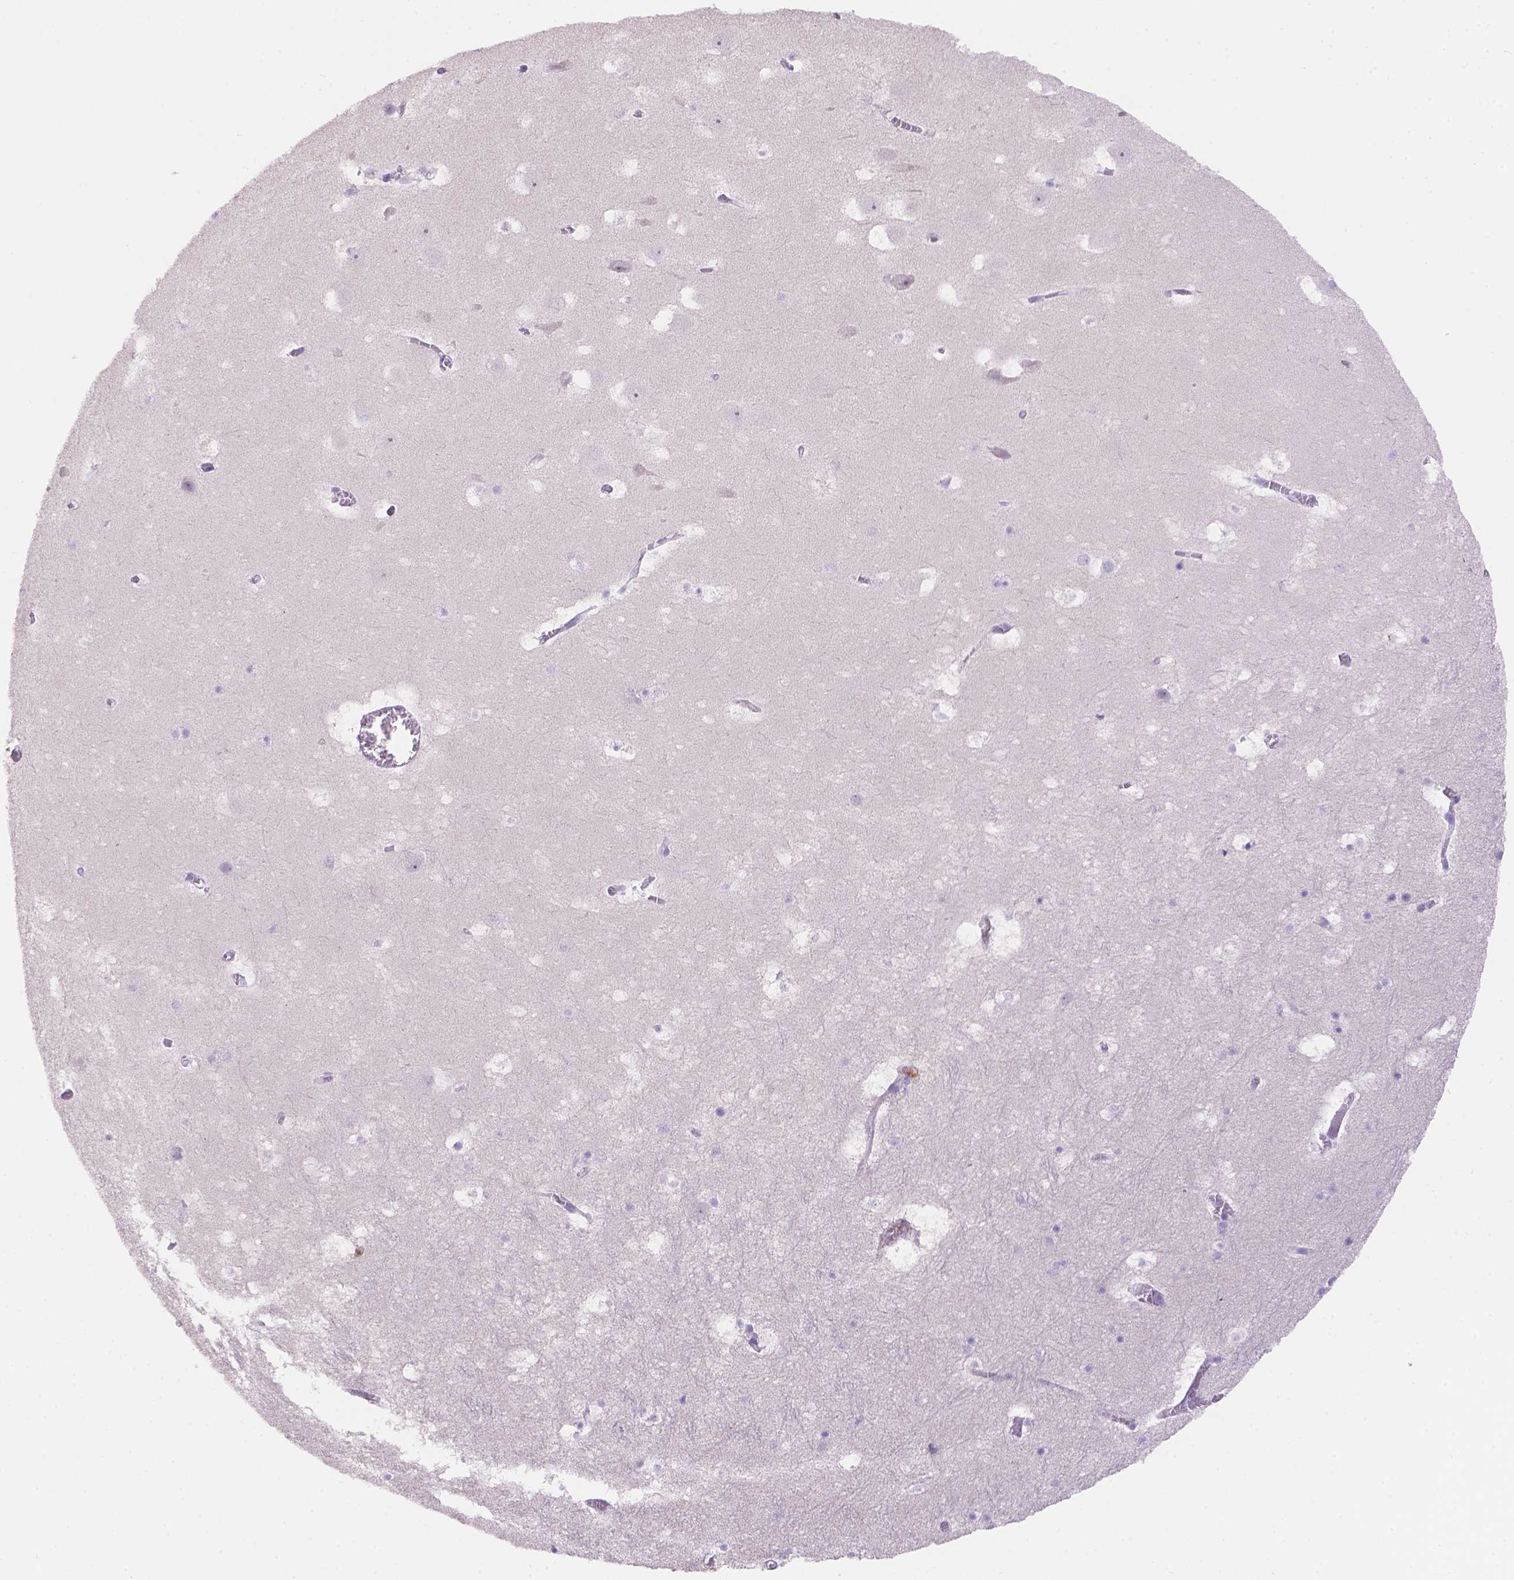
{"staining": {"intensity": "negative", "quantity": "none", "location": "none"}, "tissue": "hippocampus", "cell_type": "Glial cells", "image_type": "normal", "snomed": [{"axis": "morphology", "description": "Normal tissue, NOS"}, {"axis": "topography", "description": "Hippocampus"}], "caption": "Glial cells show no significant protein expression in benign hippocampus. (Brightfield microscopy of DAB immunohistochemistry (IHC) at high magnification).", "gene": "NXPE2", "patient": {"sex": "male", "age": 45}}